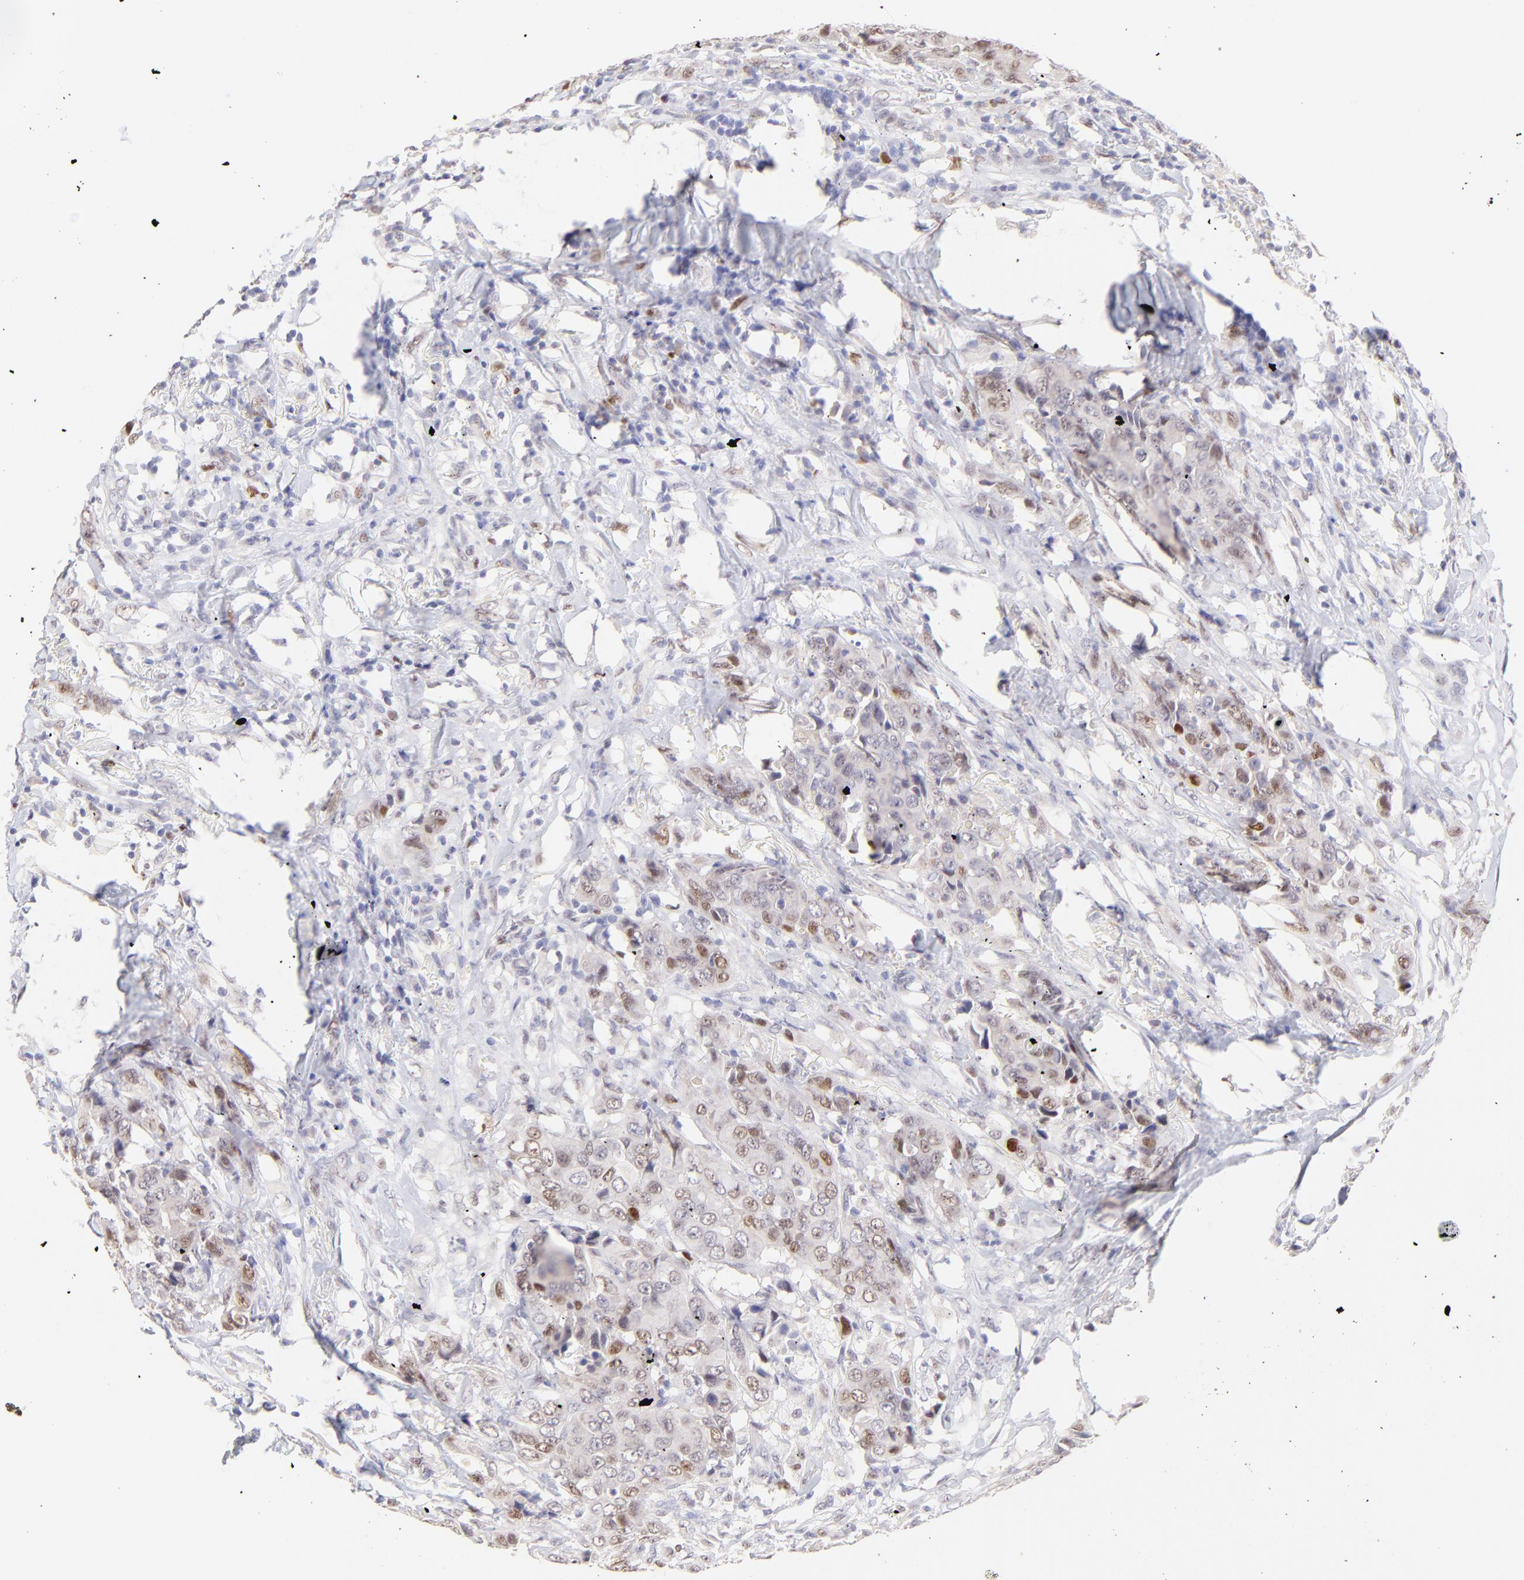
{"staining": {"intensity": "moderate", "quantity": "<25%", "location": "nuclear"}, "tissue": "breast cancer", "cell_type": "Tumor cells", "image_type": "cancer", "snomed": [{"axis": "morphology", "description": "Duct carcinoma"}, {"axis": "topography", "description": "Breast"}], "caption": "An immunohistochemistry image of tumor tissue is shown. Protein staining in brown highlights moderate nuclear positivity in breast intraductal carcinoma within tumor cells. (Brightfield microscopy of DAB IHC at high magnification).", "gene": "KLF4", "patient": {"sex": "female", "age": 54}}